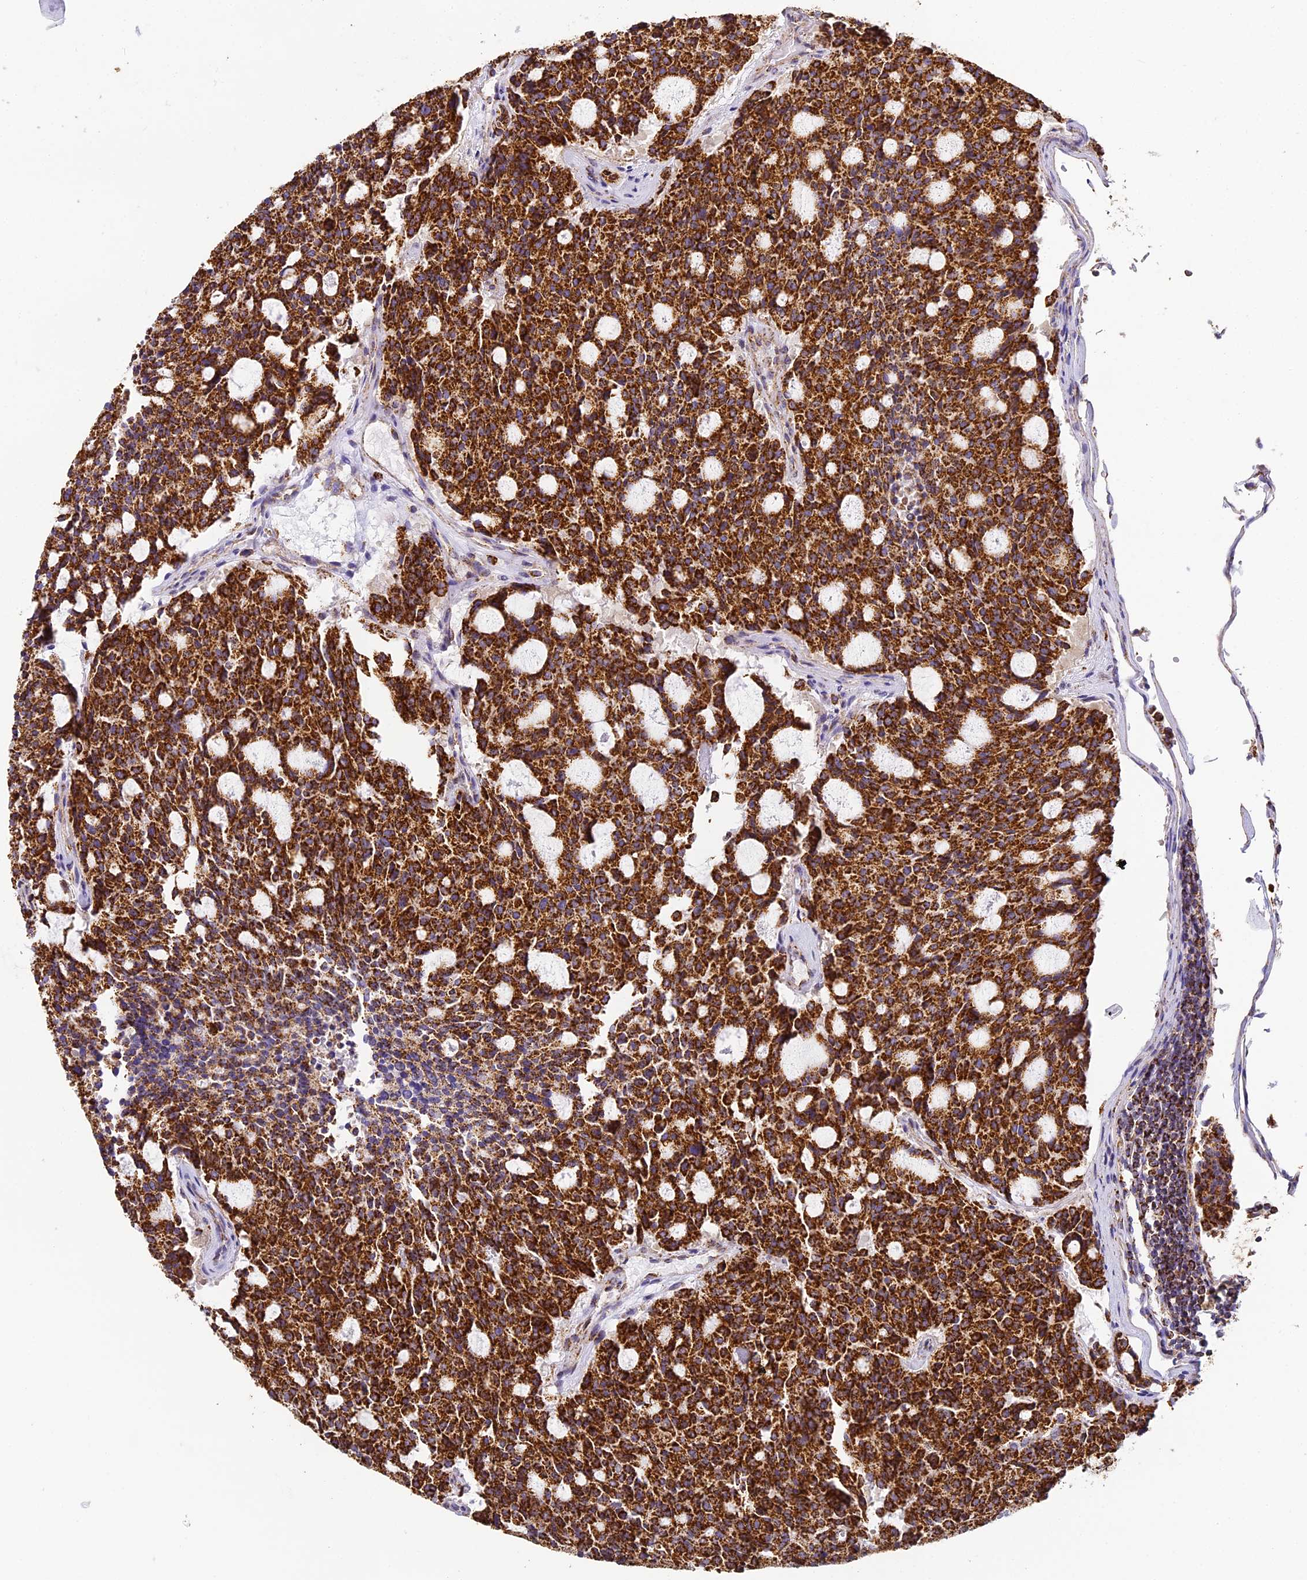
{"staining": {"intensity": "strong", "quantity": ">75%", "location": "cytoplasmic/membranous"}, "tissue": "carcinoid", "cell_type": "Tumor cells", "image_type": "cancer", "snomed": [{"axis": "morphology", "description": "Carcinoid, malignant, NOS"}, {"axis": "topography", "description": "Pancreas"}], "caption": "IHC micrograph of human carcinoid (malignant) stained for a protein (brown), which demonstrates high levels of strong cytoplasmic/membranous staining in about >75% of tumor cells.", "gene": "STK17A", "patient": {"sex": "female", "age": 54}}